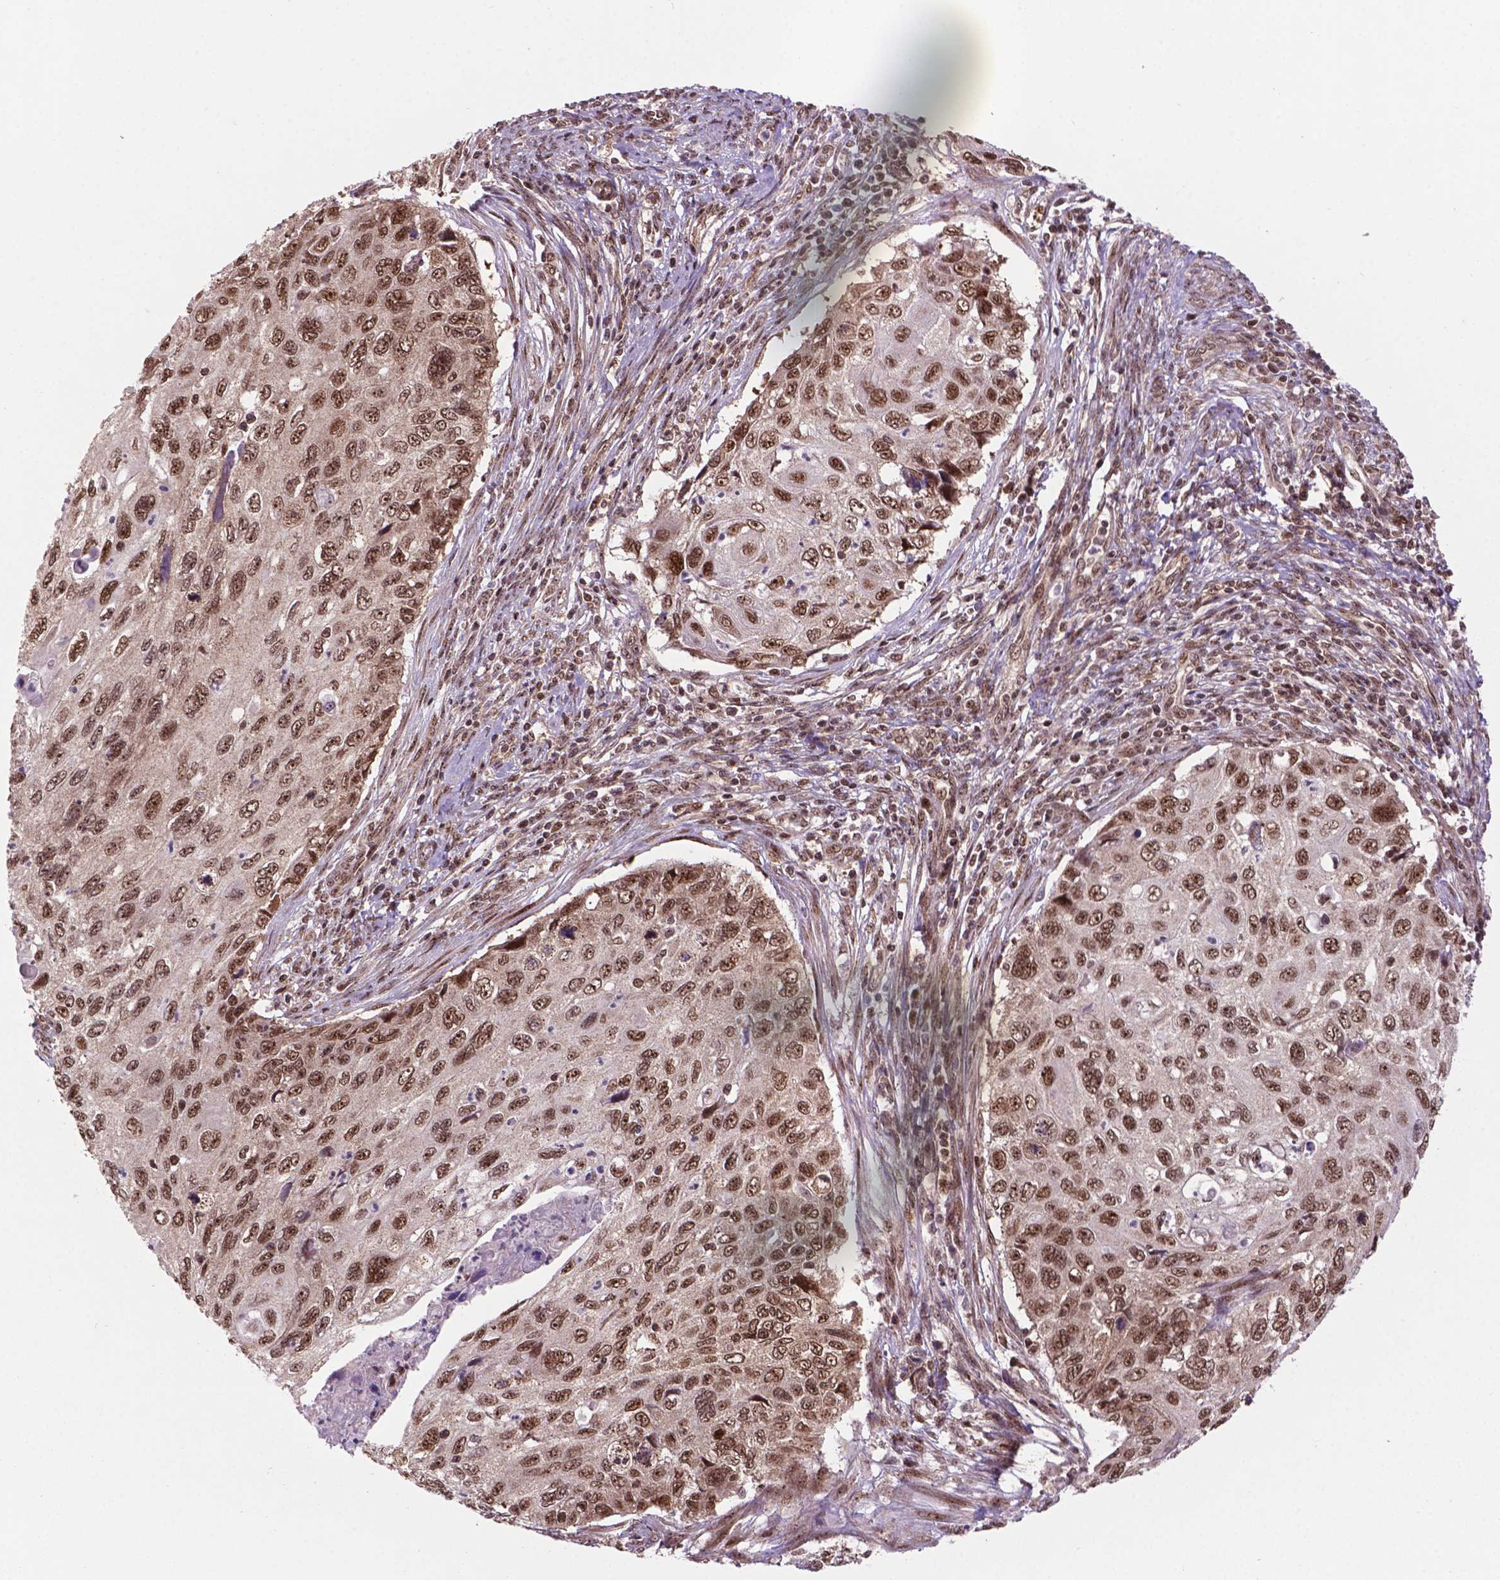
{"staining": {"intensity": "moderate", "quantity": ">75%", "location": "nuclear"}, "tissue": "cervical cancer", "cell_type": "Tumor cells", "image_type": "cancer", "snomed": [{"axis": "morphology", "description": "Squamous cell carcinoma, NOS"}, {"axis": "topography", "description": "Cervix"}], "caption": "Cervical squamous cell carcinoma stained for a protein (brown) exhibits moderate nuclear positive staining in approximately >75% of tumor cells.", "gene": "CSNK2A1", "patient": {"sex": "female", "age": 70}}